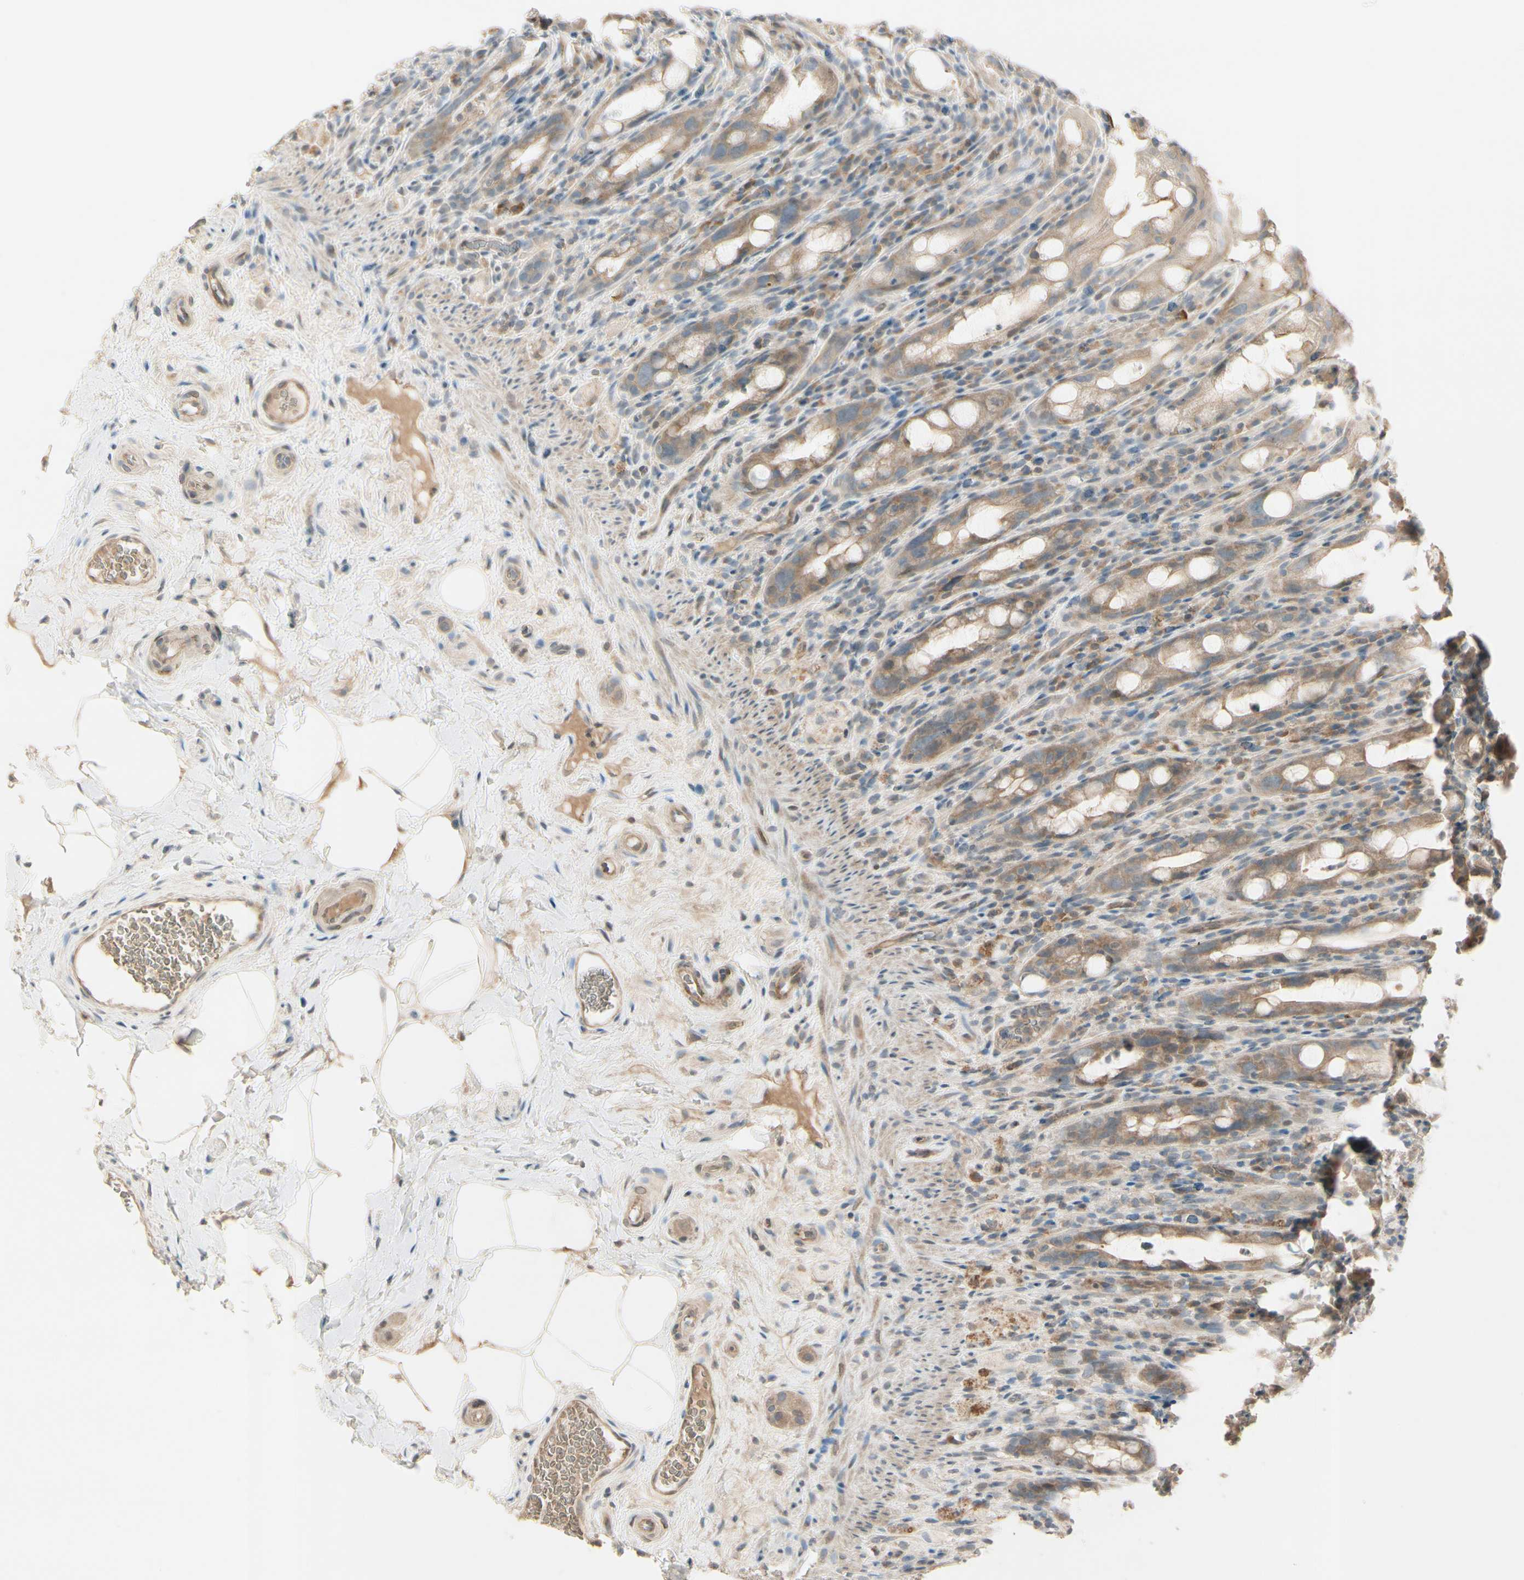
{"staining": {"intensity": "moderate", "quantity": ">75%", "location": "cytoplasmic/membranous"}, "tissue": "rectum", "cell_type": "Glandular cells", "image_type": "normal", "snomed": [{"axis": "morphology", "description": "Normal tissue, NOS"}, {"axis": "topography", "description": "Rectum"}], "caption": "IHC staining of benign rectum, which exhibits medium levels of moderate cytoplasmic/membranous staining in about >75% of glandular cells indicating moderate cytoplasmic/membranous protein staining. The staining was performed using DAB (3,3'-diaminobenzidine) (brown) for protein detection and nuclei were counterstained in hematoxylin (blue).", "gene": "PPP3CB", "patient": {"sex": "male", "age": 44}}